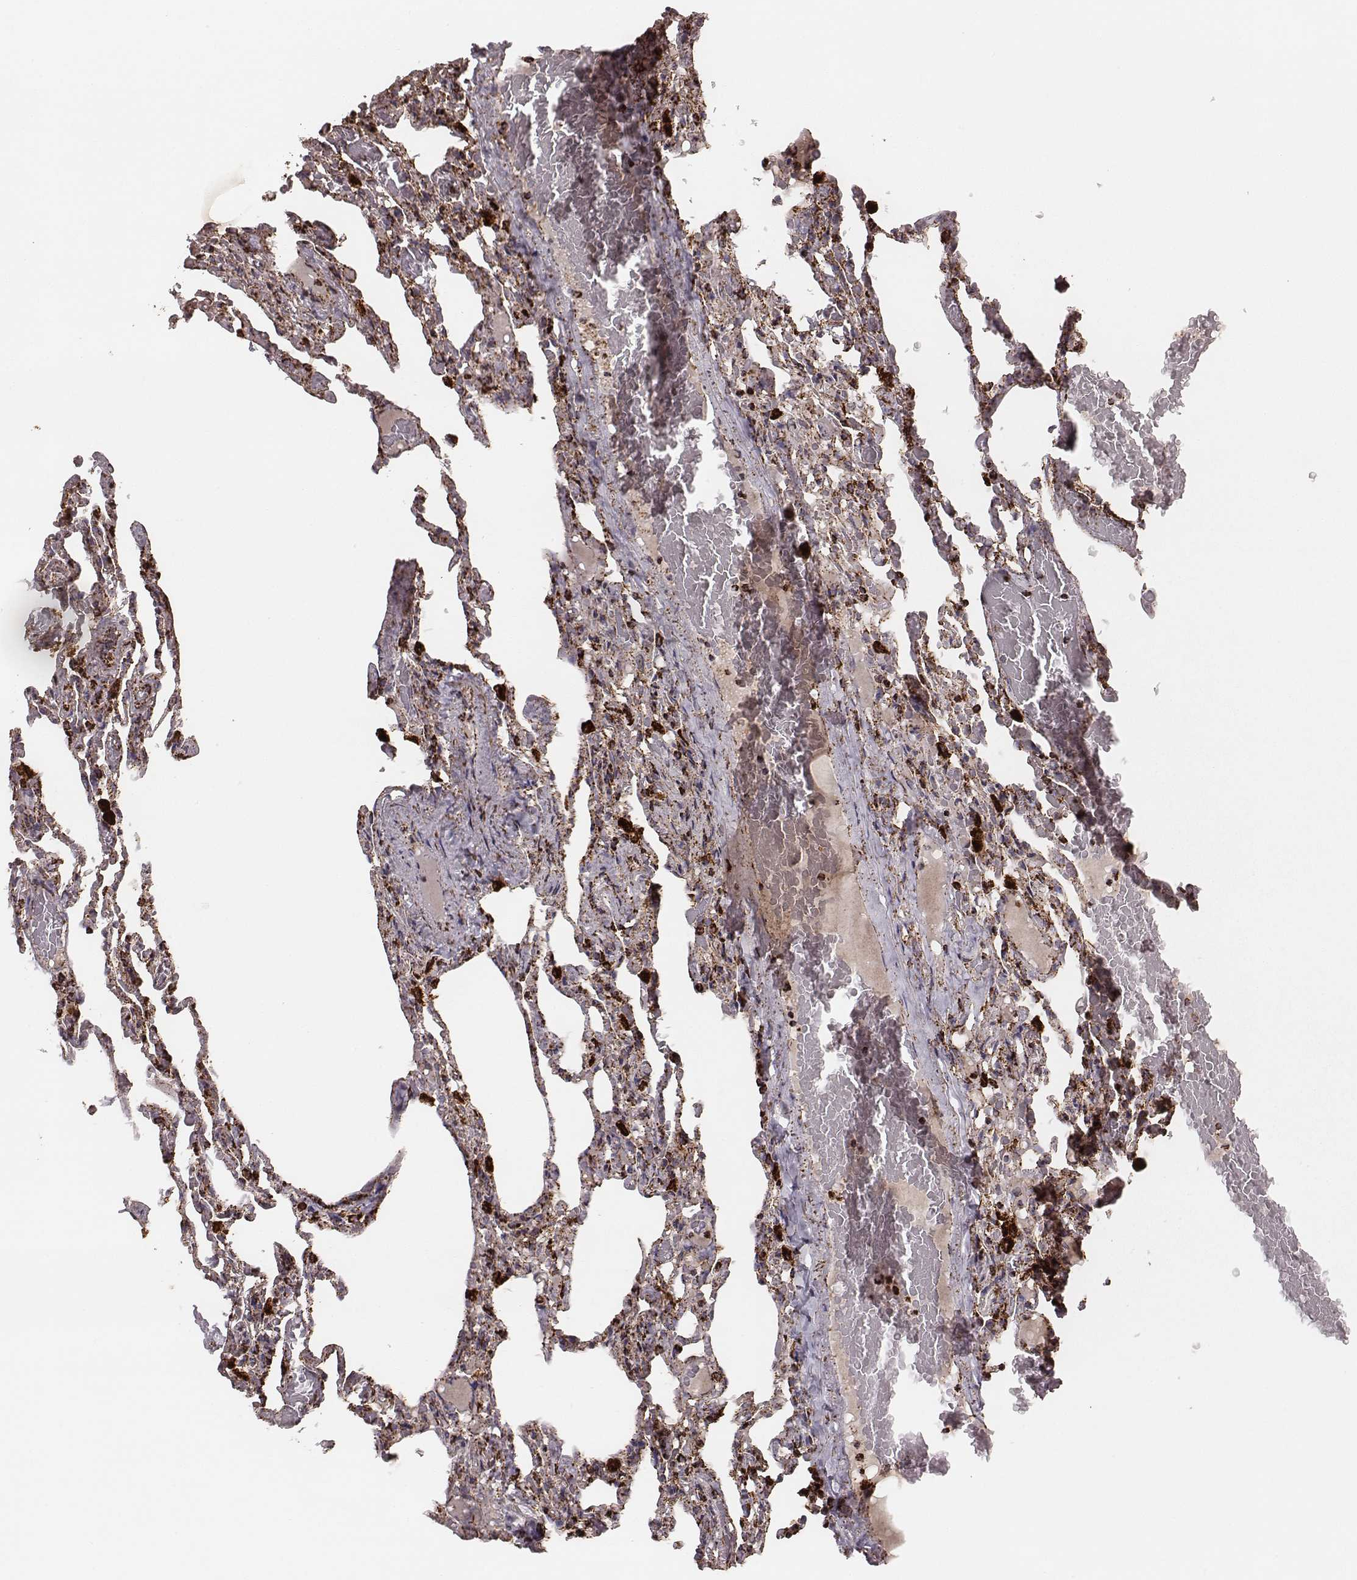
{"staining": {"intensity": "strong", "quantity": ">75%", "location": "cytoplasmic/membranous"}, "tissue": "lung", "cell_type": "Alveolar cells", "image_type": "normal", "snomed": [{"axis": "morphology", "description": "Normal tissue, NOS"}, {"axis": "topography", "description": "Lung"}], "caption": "Immunohistochemistry photomicrograph of normal lung: lung stained using immunohistochemistry (IHC) demonstrates high levels of strong protein expression localized specifically in the cytoplasmic/membranous of alveolar cells, appearing as a cytoplasmic/membranous brown color.", "gene": "TUFM", "patient": {"sex": "female", "age": 43}}